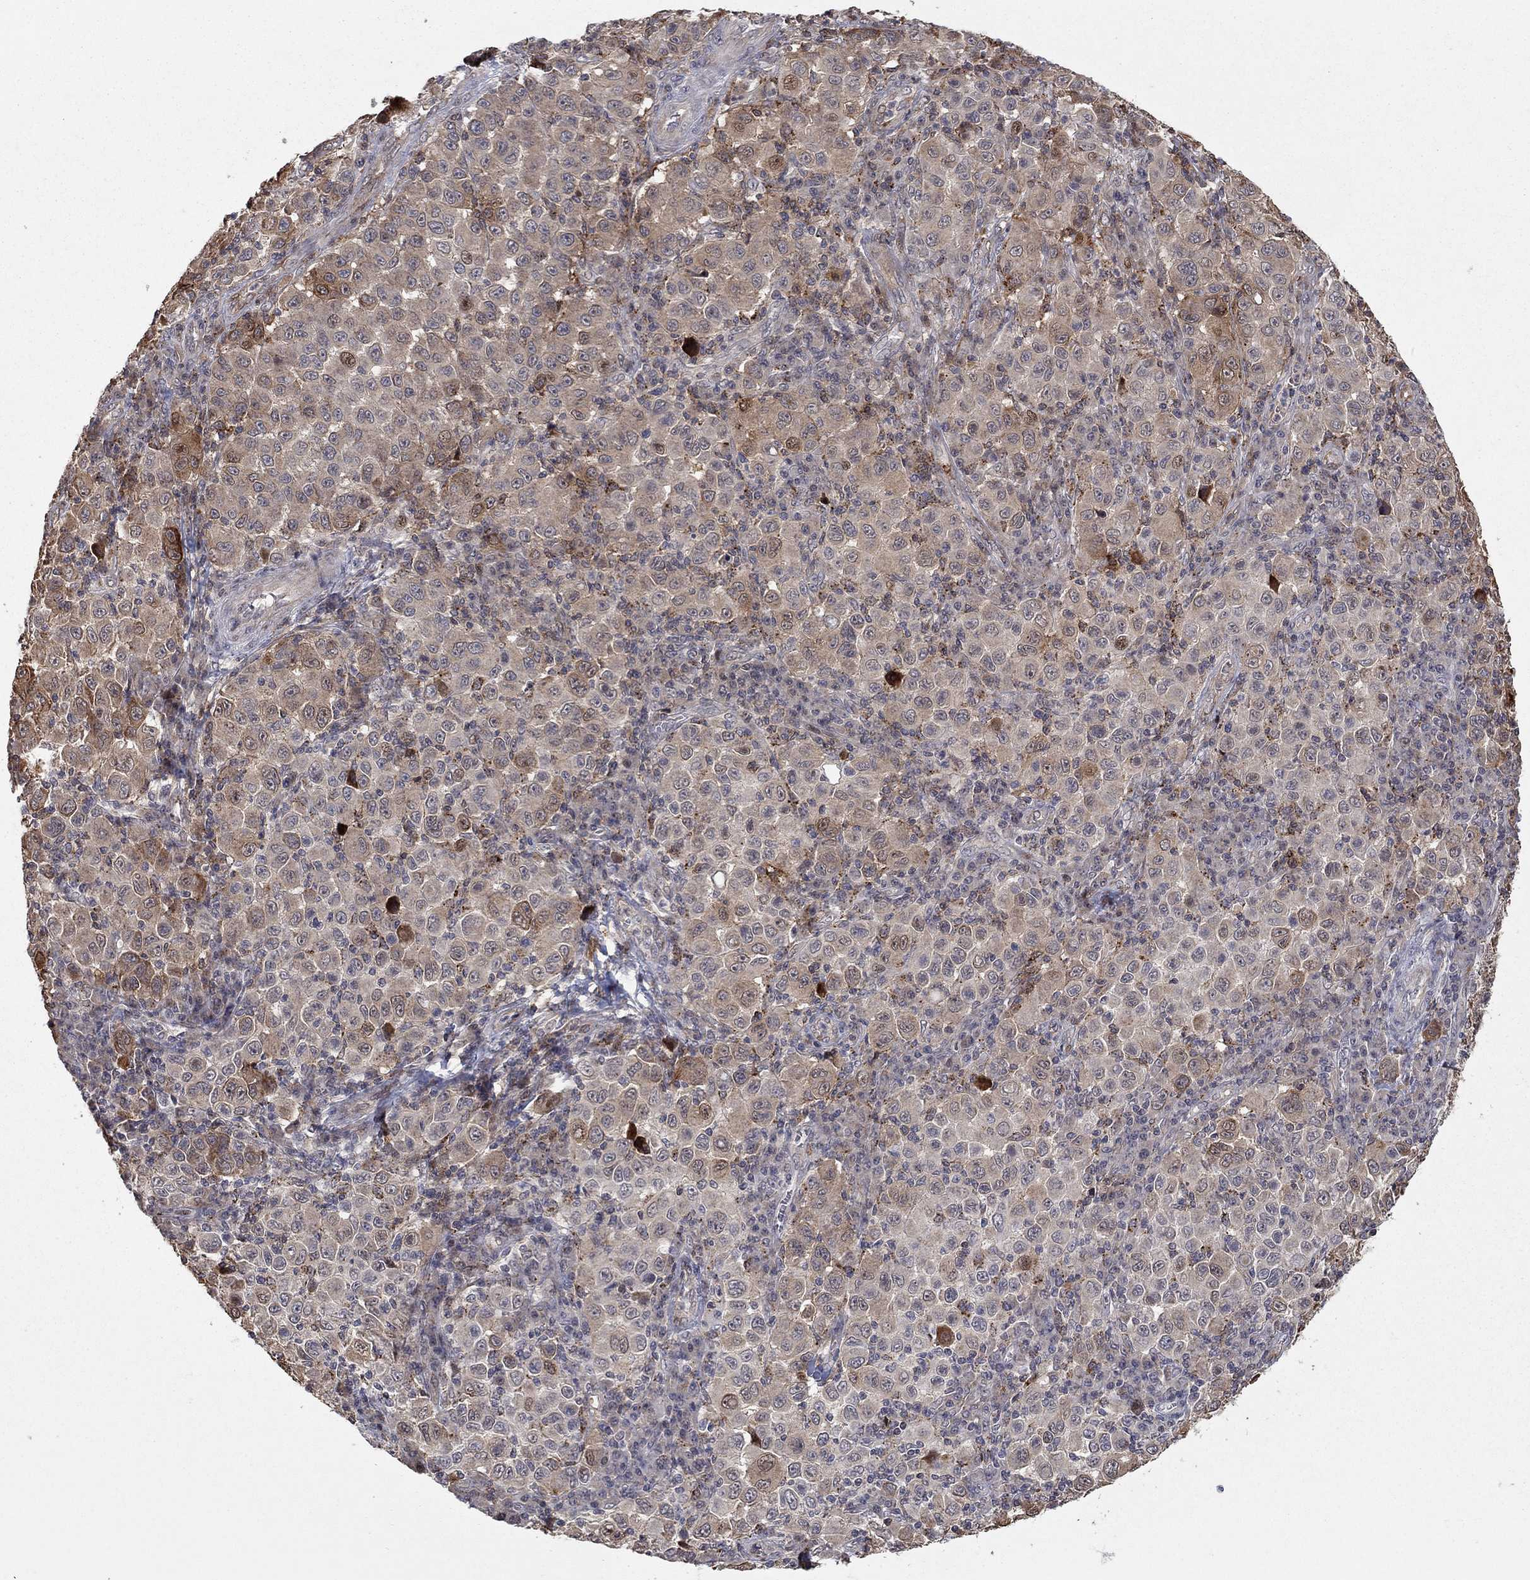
{"staining": {"intensity": "weak", "quantity": "25%-75%", "location": "cytoplasmic/membranous"}, "tissue": "melanoma", "cell_type": "Tumor cells", "image_type": "cancer", "snomed": [{"axis": "morphology", "description": "Malignant melanoma, NOS"}, {"axis": "topography", "description": "Skin"}], "caption": "Tumor cells demonstrate low levels of weak cytoplasmic/membranous expression in about 25%-75% of cells in melanoma.", "gene": "LPCAT4", "patient": {"sex": "female", "age": 57}}